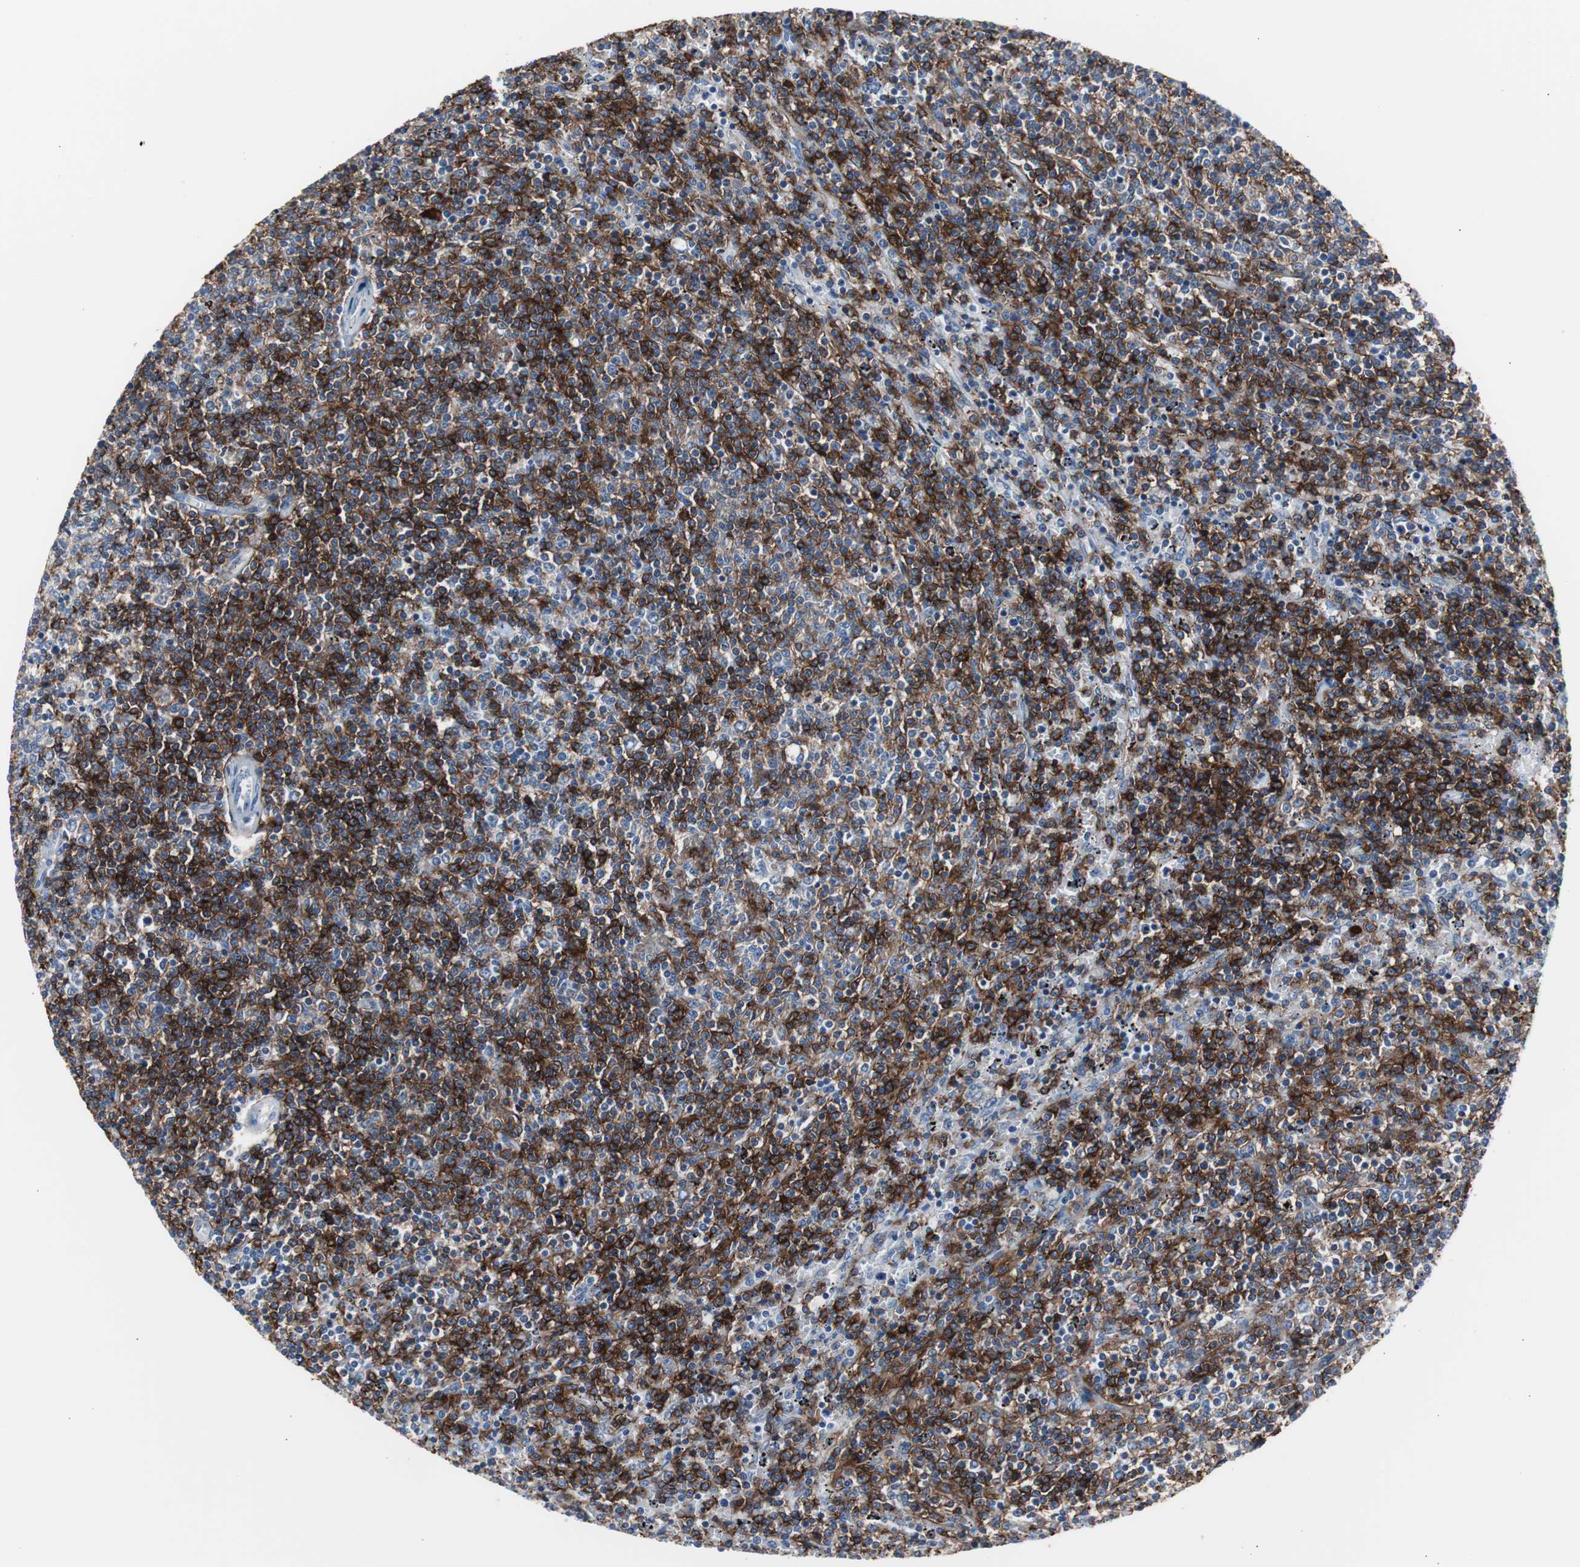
{"staining": {"intensity": "strong", "quantity": ">75%", "location": "cytoplasmic/membranous"}, "tissue": "lymphoma", "cell_type": "Tumor cells", "image_type": "cancer", "snomed": [{"axis": "morphology", "description": "Malignant lymphoma, non-Hodgkin's type, Low grade"}, {"axis": "topography", "description": "Spleen"}], "caption": "Protein expression analysis of low-grade malignant lymphoma, non-Hodgkin's type exhibits strong cytoplasmic/membranous positivity in about >75% of tumor cells. The staining is performed using DAB brown chromogen to label protein expression. The nuclei are counter-stained blue using hematoxylin.", "gene": "FCGR2B", "patient": {"sex": "female", "age": 50}}